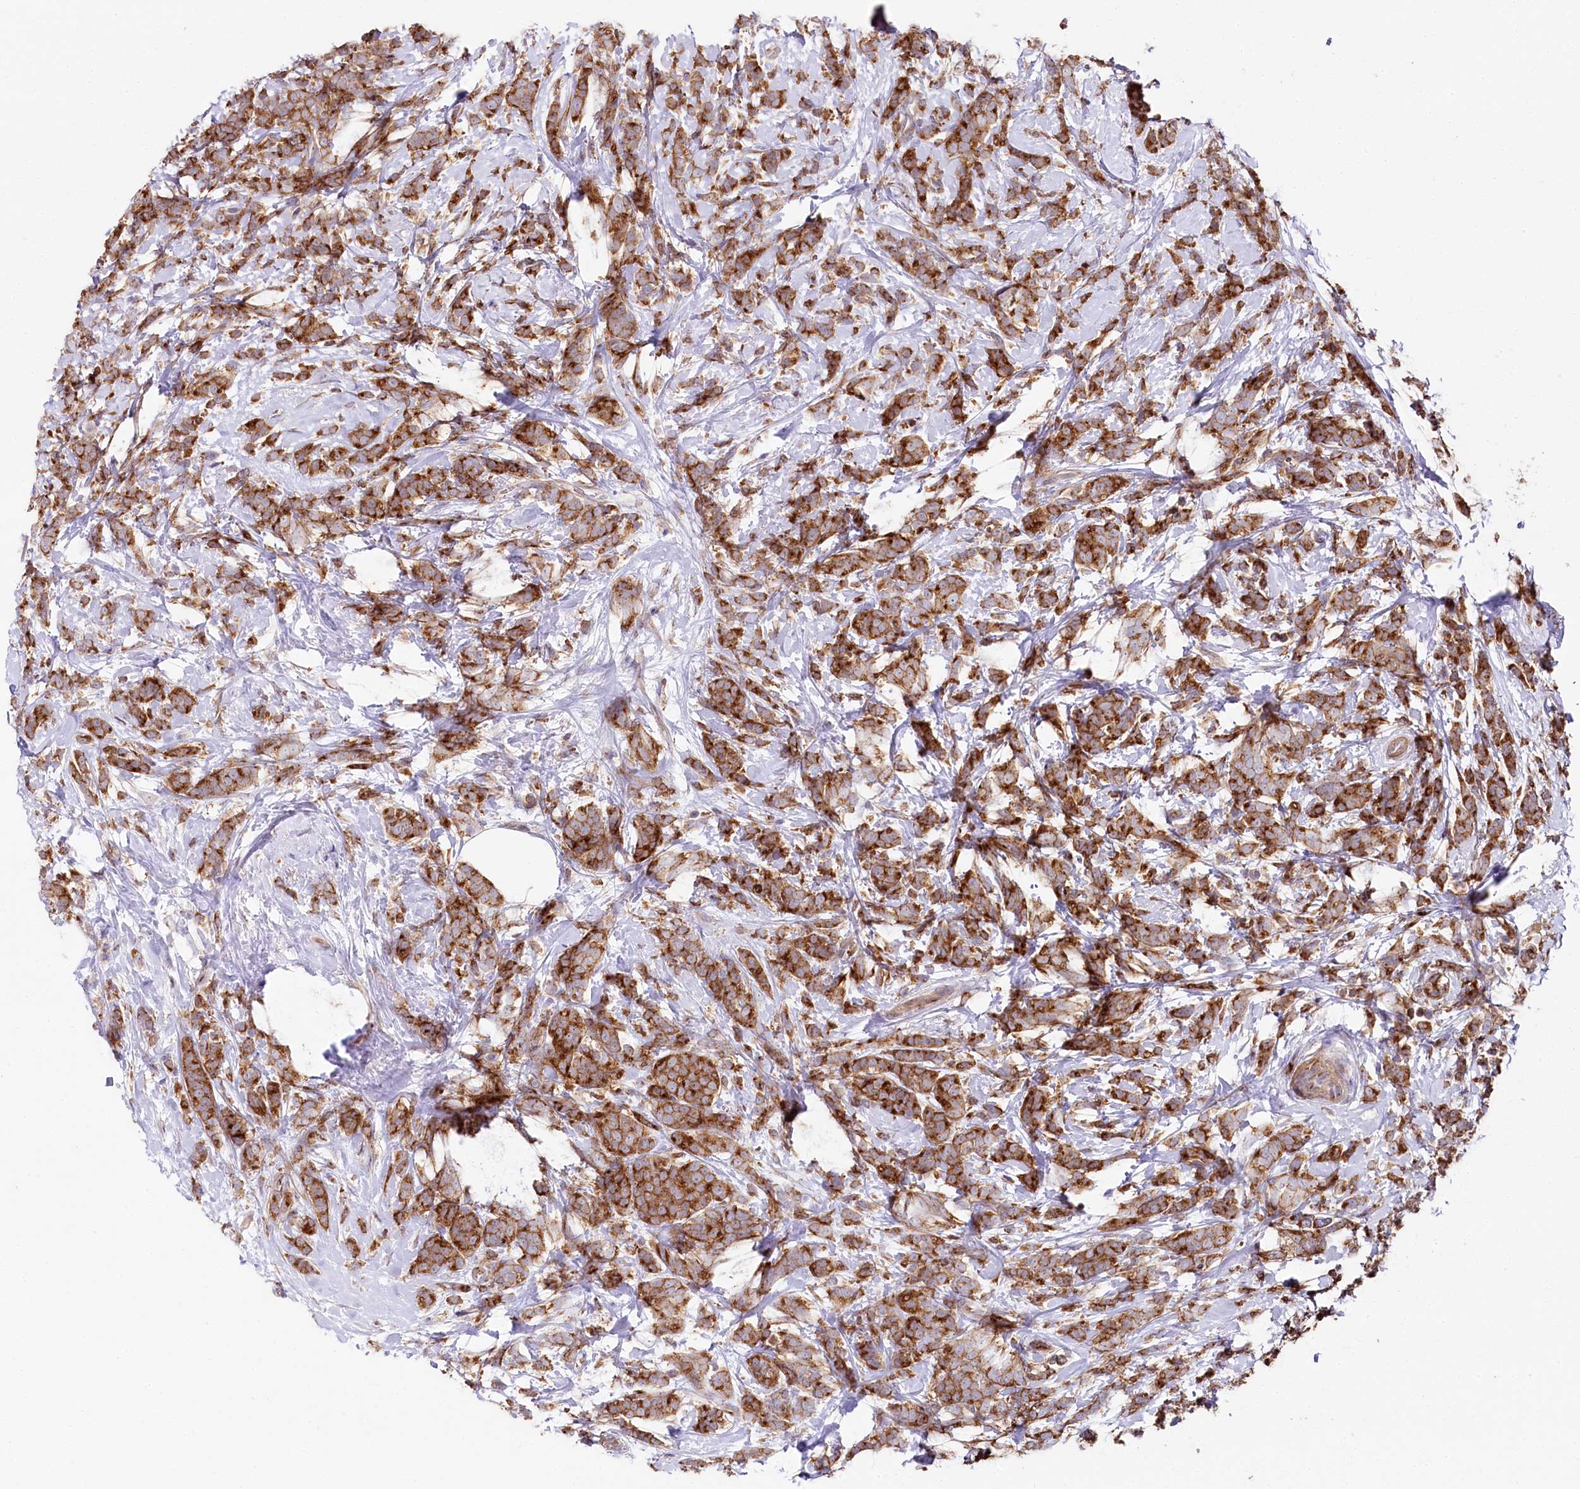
{"staining": {"intensity": "strong", "quantity": ">75%", "location": "cytoplasmic/membranous"}, "tissue": "breast cancer", "cell_type": "Tumor cells", "image_type": "cancer", "snomed": [{"axis": "morphology", "description": "Lobular carcinoma"}, {"axis": "topography", "description": "Breast"}], "caption": "IHC image of neoplastic tissue: breast lobular carcinoma stained using immunohistochemistry reveals high levels of strong protein expression localized specifically in the cytoplasmic/membranous of tumor cells, appearing as a cytoplasmic/membranous brown color.", "gene": "STX6", "patient": {"sex": "female", "age": 58}}